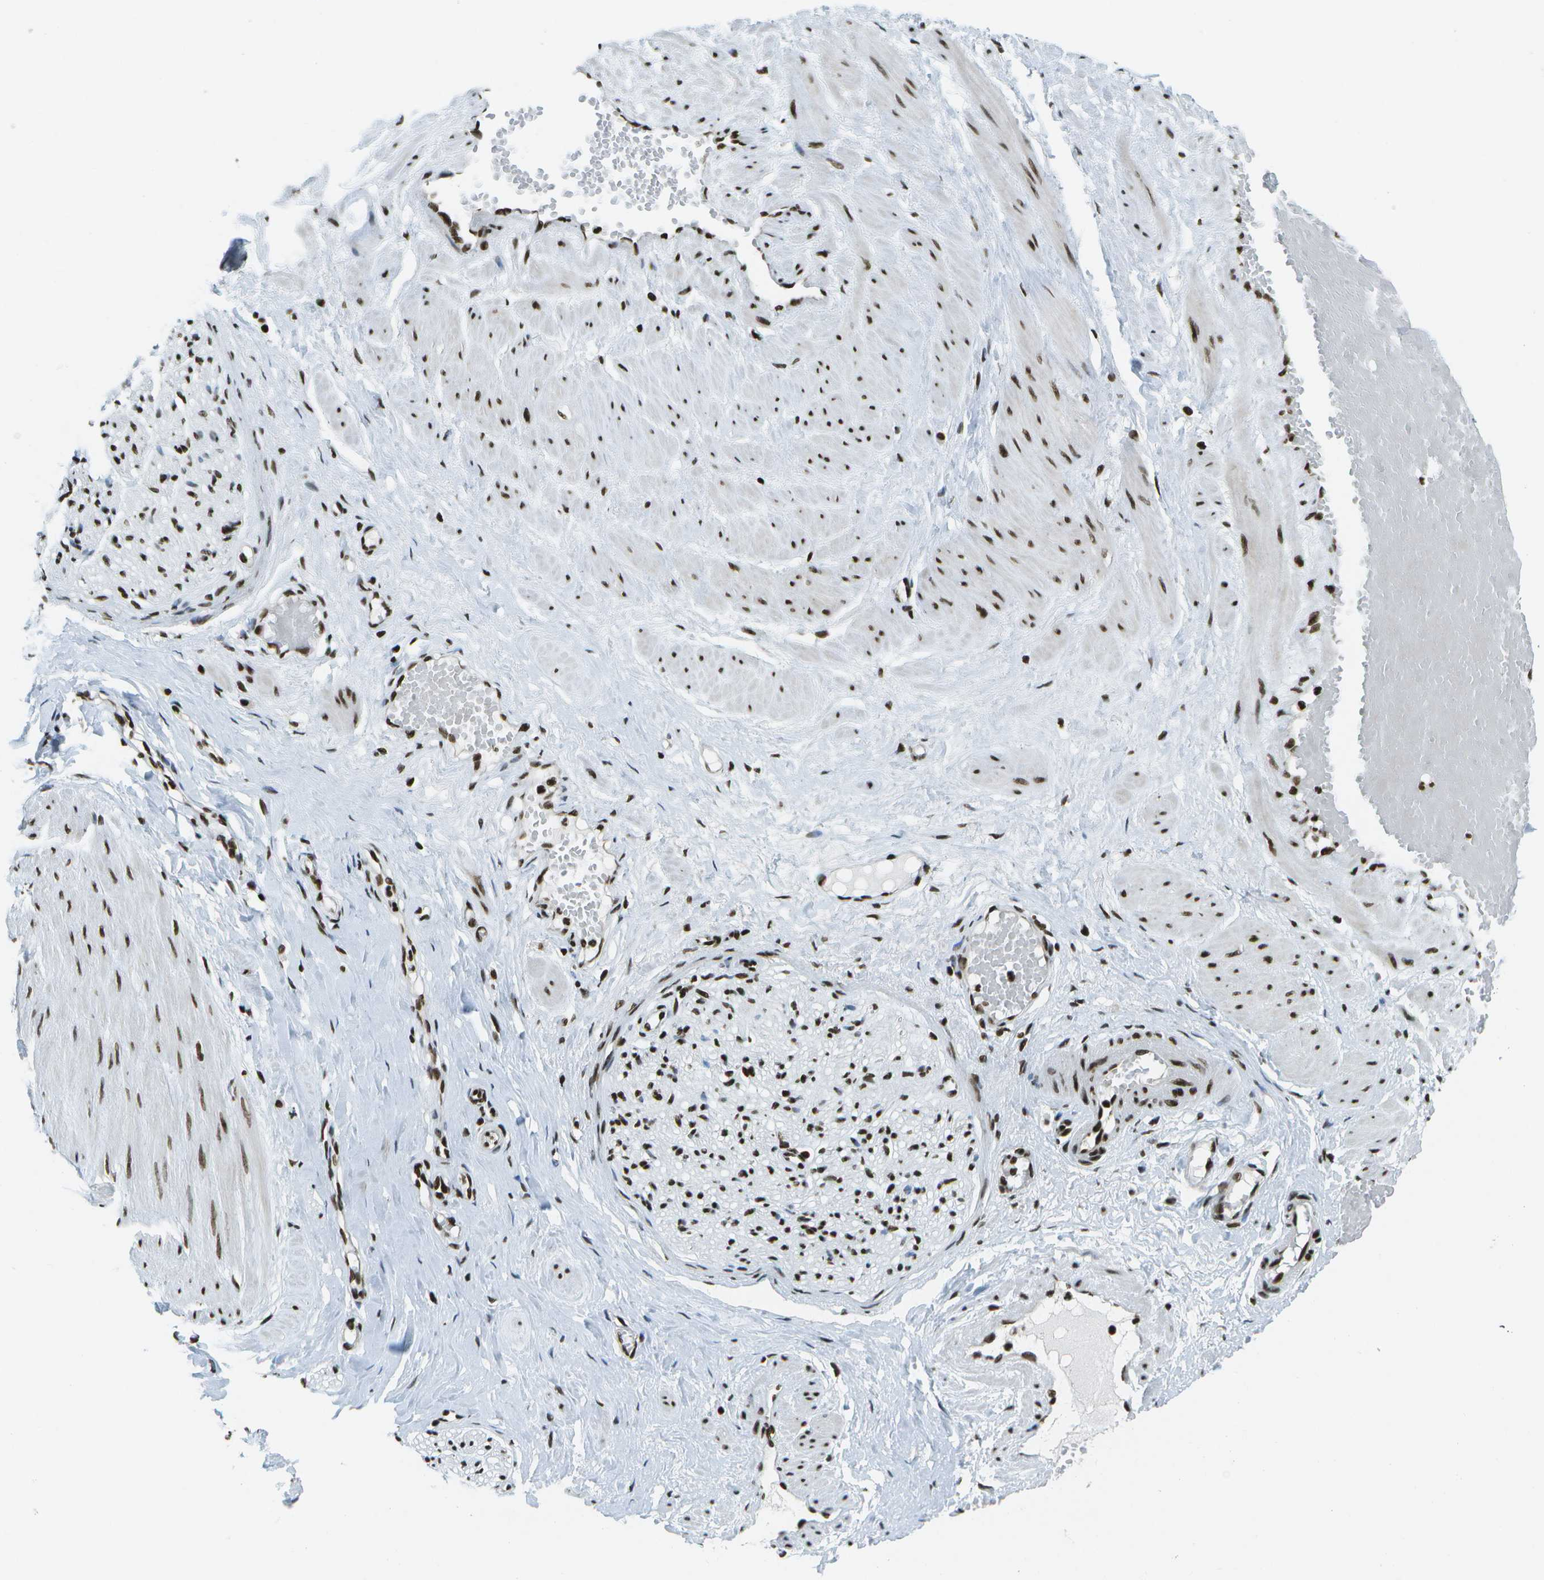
{"staining": {"intensity": "strong", "quantity": ">75%", "location": "nuclear"}, "tissue": "adipose tissue", "cell_type": "Adipocytes", "image_type": "normal", "snomed": [{"axis": "morphology", "description": "Normal tissue, NOS"}, {"axis": "topography", "description": "Soft tissue"}, {"axis": "topography", "description": "Vascular tissue"}], "caption": "Benign adipose tissue was stained to show a protein in brown. There is high levels of strong nuclear expression in approximately >75% of adipocytes. (DAB (3,3'-diaminobenzidine) IHC with brightfield microscopy, high magnification).", "gene": "GLYR1", "patient": {"sex": "female", "age": 35}}